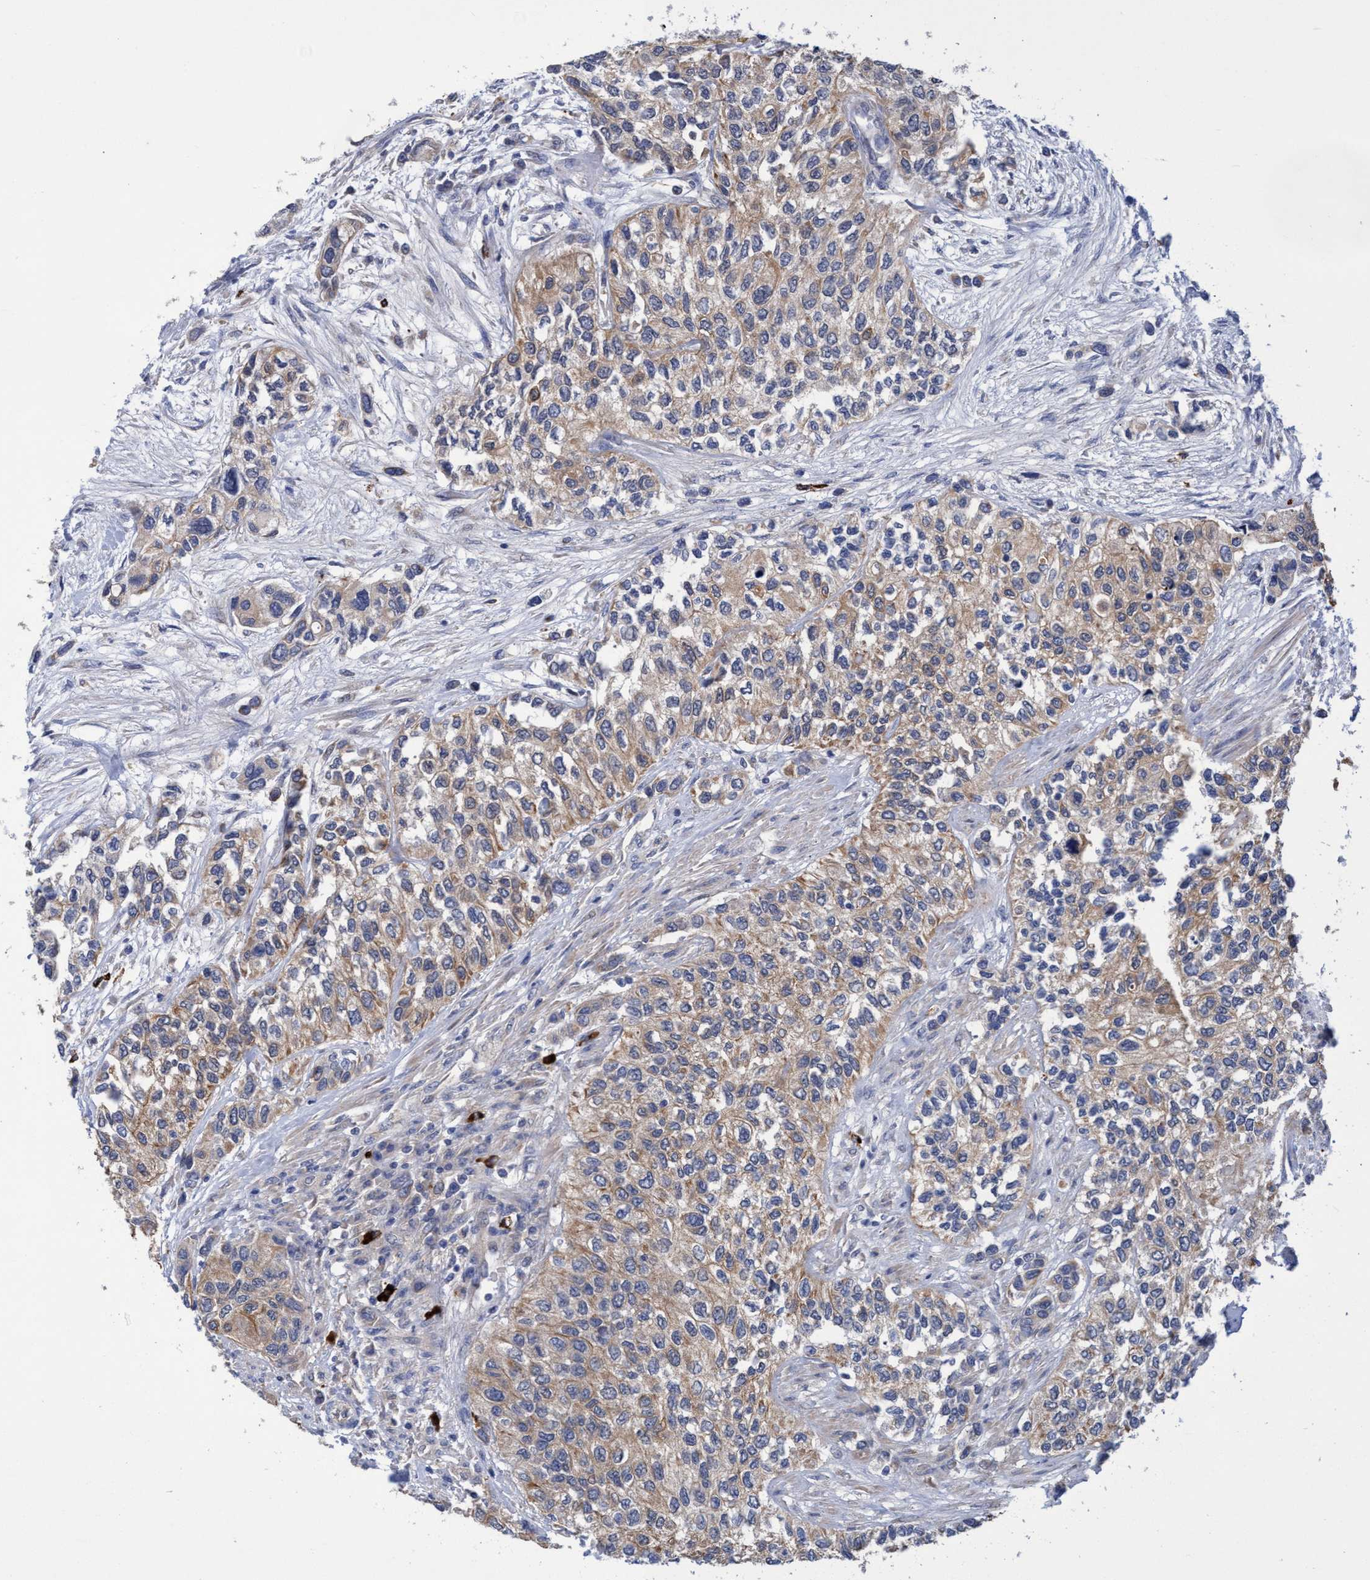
{"staining": {"intensity": "moderate", "quantity": ">75%", "location": "cytoplasmic/membranous"}, "tissue": "urothelial cancer", "cell_type": "Tumor cells", "image_type": "cancer", "snomed": [{"axis": "morphology", "description": "Urothelial carcinoma, High grade"}, {"axis": "topography", "description": "Urinary bladder"}], "caption": "Urothelial cancer tissue exhibits moderate cytoplasmic/membranous staining in about >75% of tumor cells", "gene": "PNPO", "patient": {"sex": "female", "age": 56}}